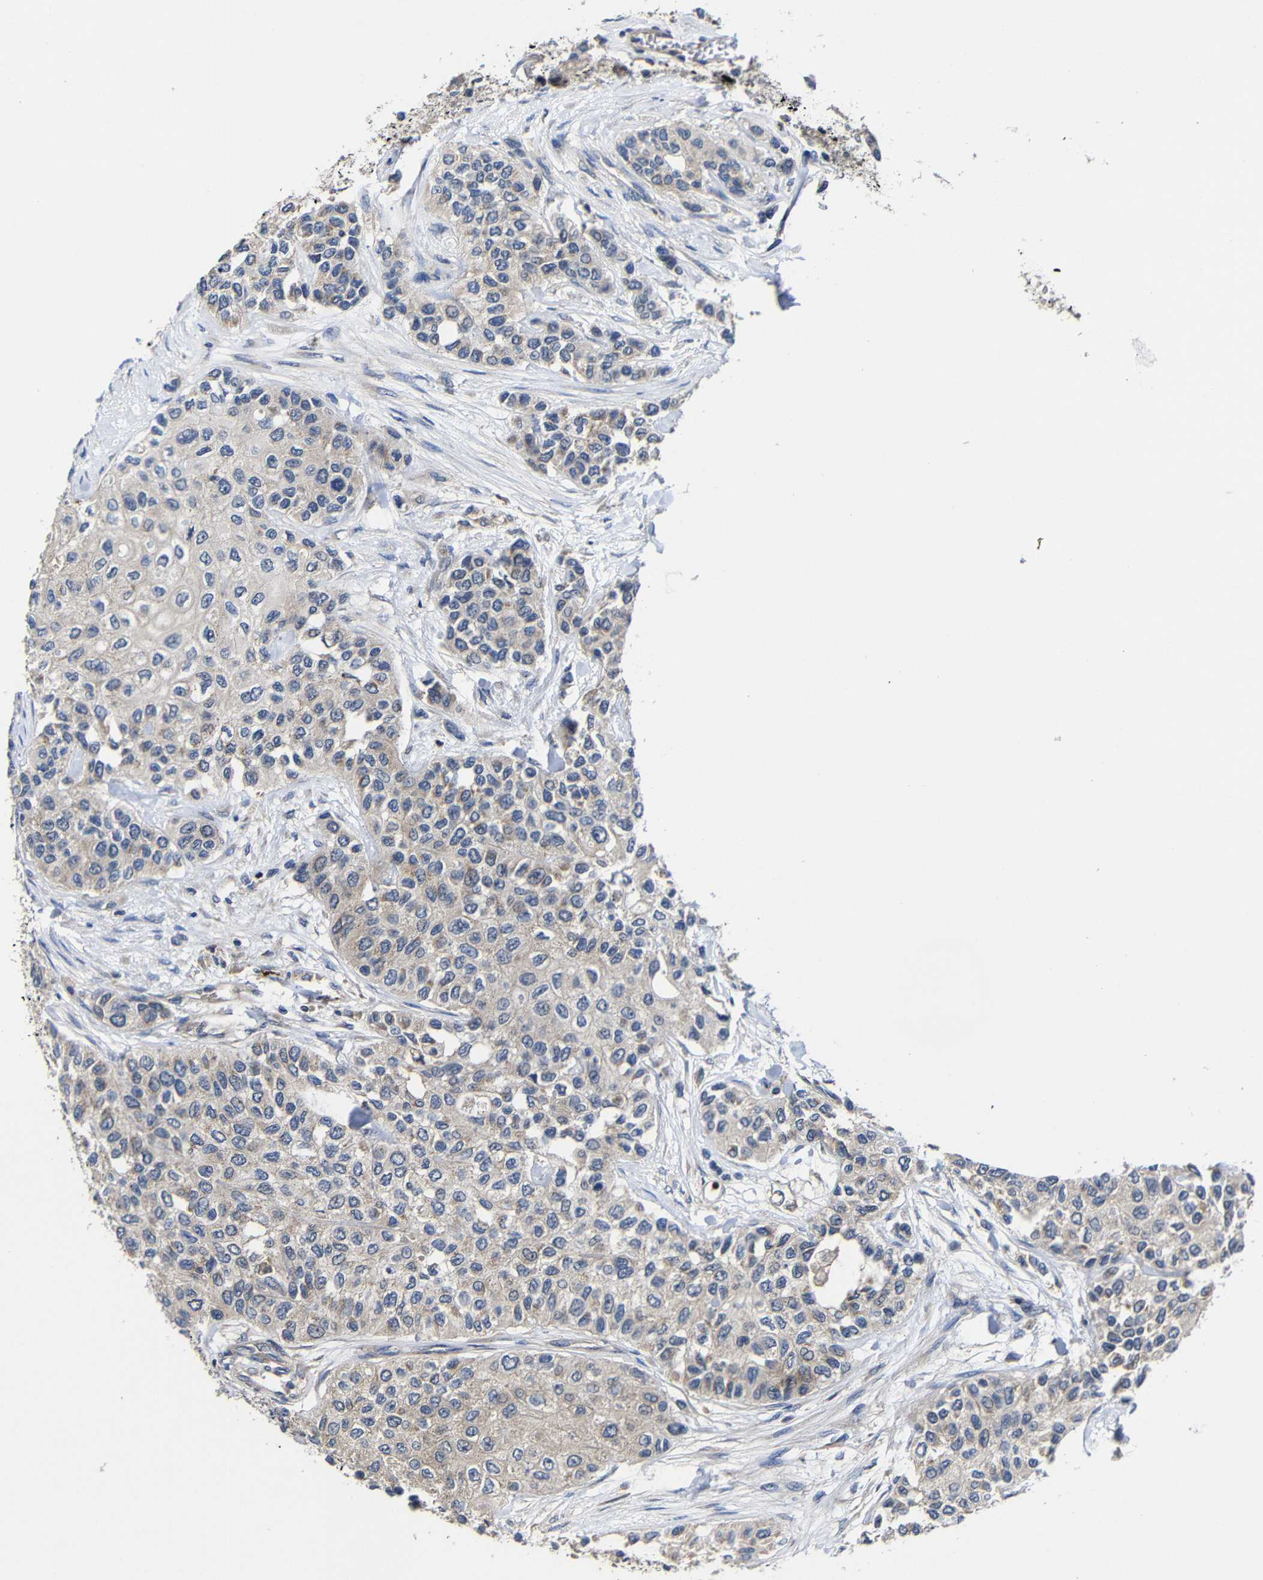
{"staining": {"intensity": "weak", "quantity": "25%-75%", "location": "cytoplasmic/membranous"}, "tissue": "urothelial cancer", "cell_type": "Tumor cells", "image_type": "cancer", "snomed": [{"axis": "morphology", "description": "Urothelial carcinoma, High grade"}, {"axis": "topography", "description": "Urinary bladder"}], "caption": "A low amount of weak cytoplasmic/membranous staining is appreciated in about 25%-75% of tumor cells in high-grade urothelial carcinoma tissue. (DAB (3,3'-diaminobenzidine) = brown stain, brightfield microscopy at high magnification).", "gene": "LPAR5", "patient": {"sex": "female", "age": 56}}